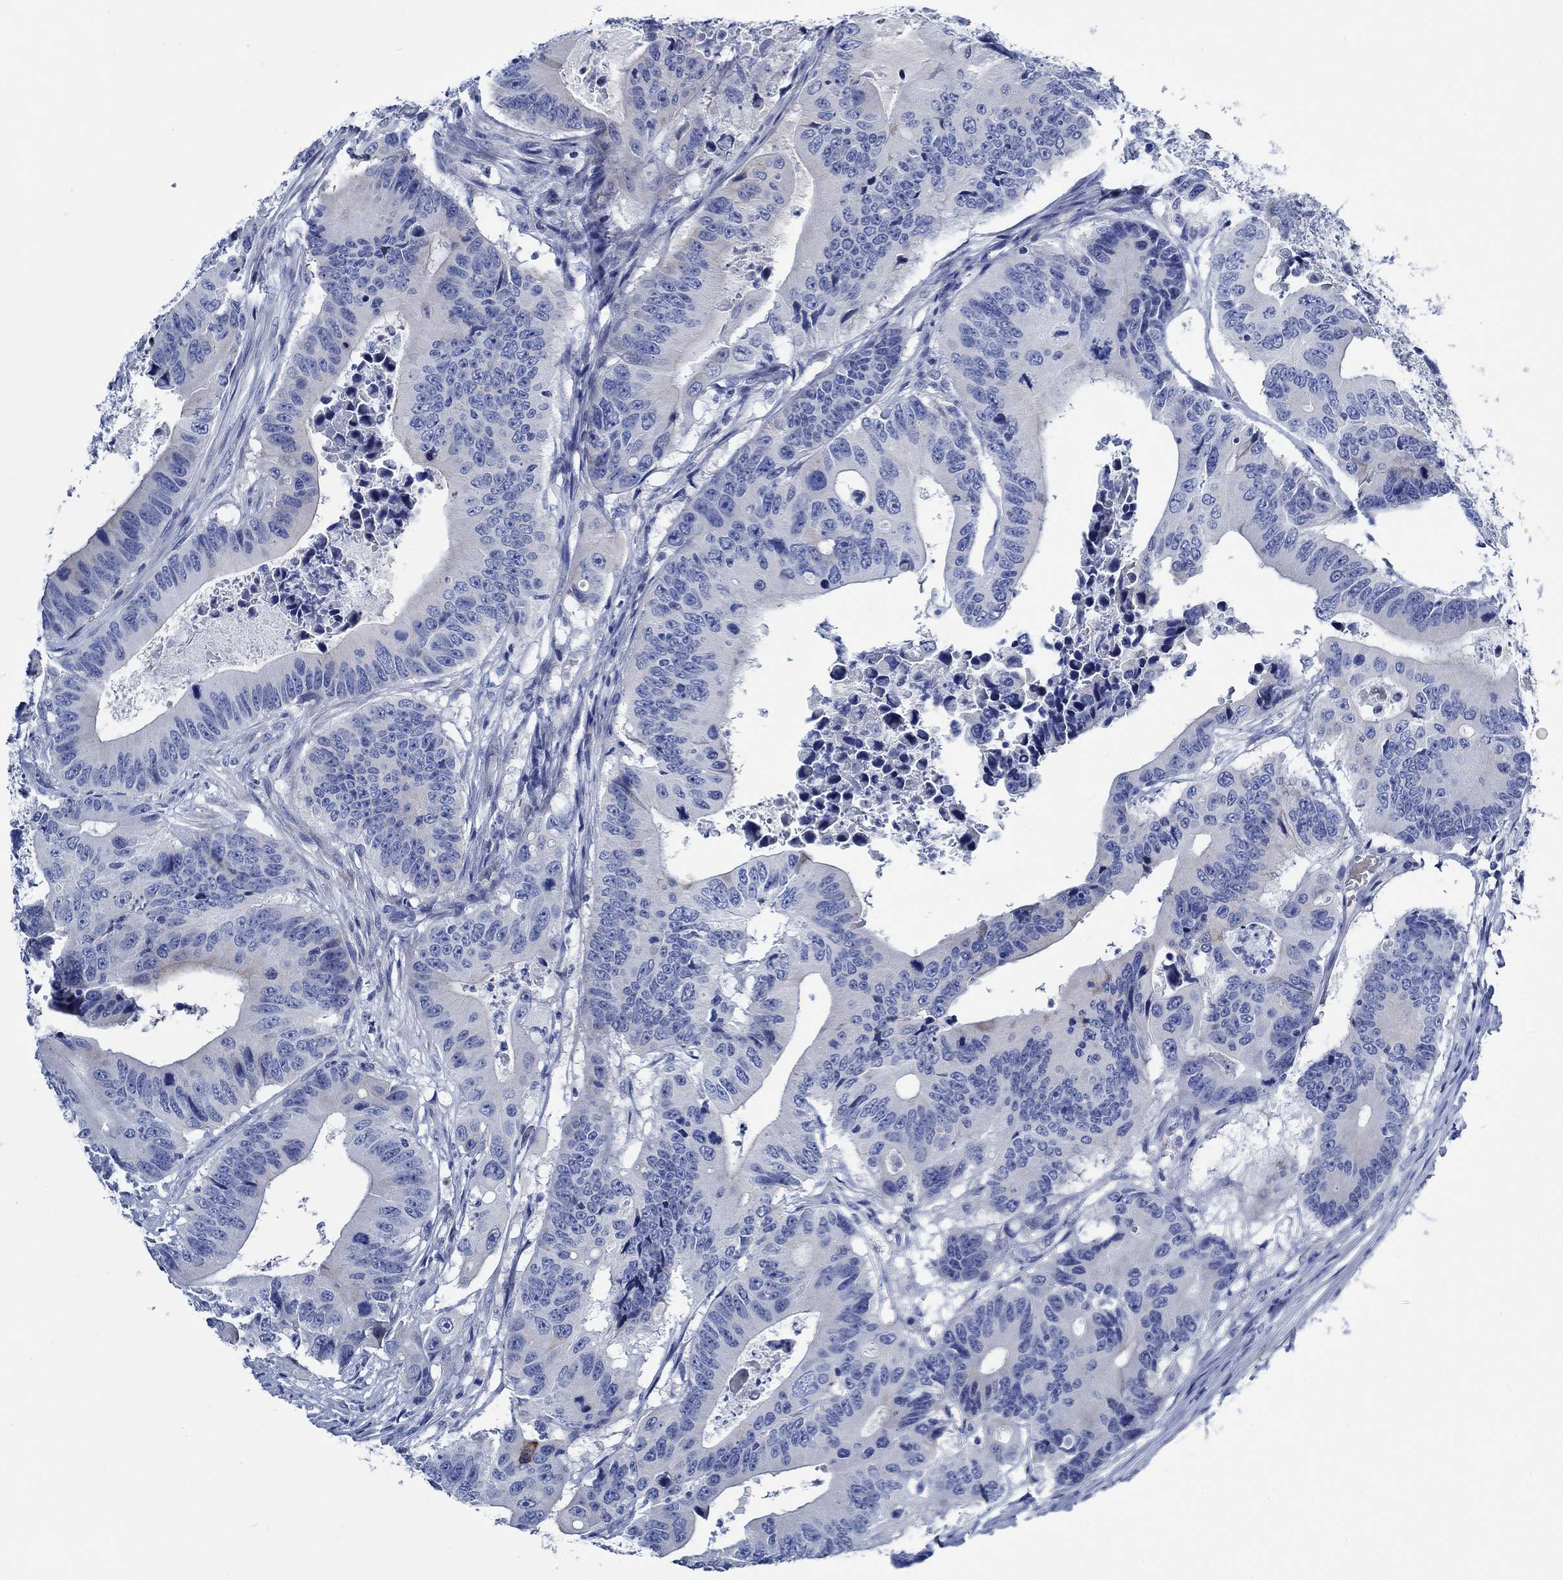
{"staining": {"intensity": "negative", "quantity": "none", "location": "none"}, "tissue": "colorectal cancer", "cell_type": "Tumor cells", "image_type": "cancer", "snomed": [{"axis": "morphology", "description": "Adenocarcinoma, NOS"}, {"axis": "topography", "description": "Colon"}], "caption": "High power microscopy histopathology image of an IHC image of colorectal cancer, revealing no significant staining in tumor cells. The staining was performed using DAB to visualize the protein expression in brown, while the nuclei were stained in blue with hematoxylin (Magnification: 20x).", "gene": "SVEP1", "patient": {"sex": "female", "age": 90}}